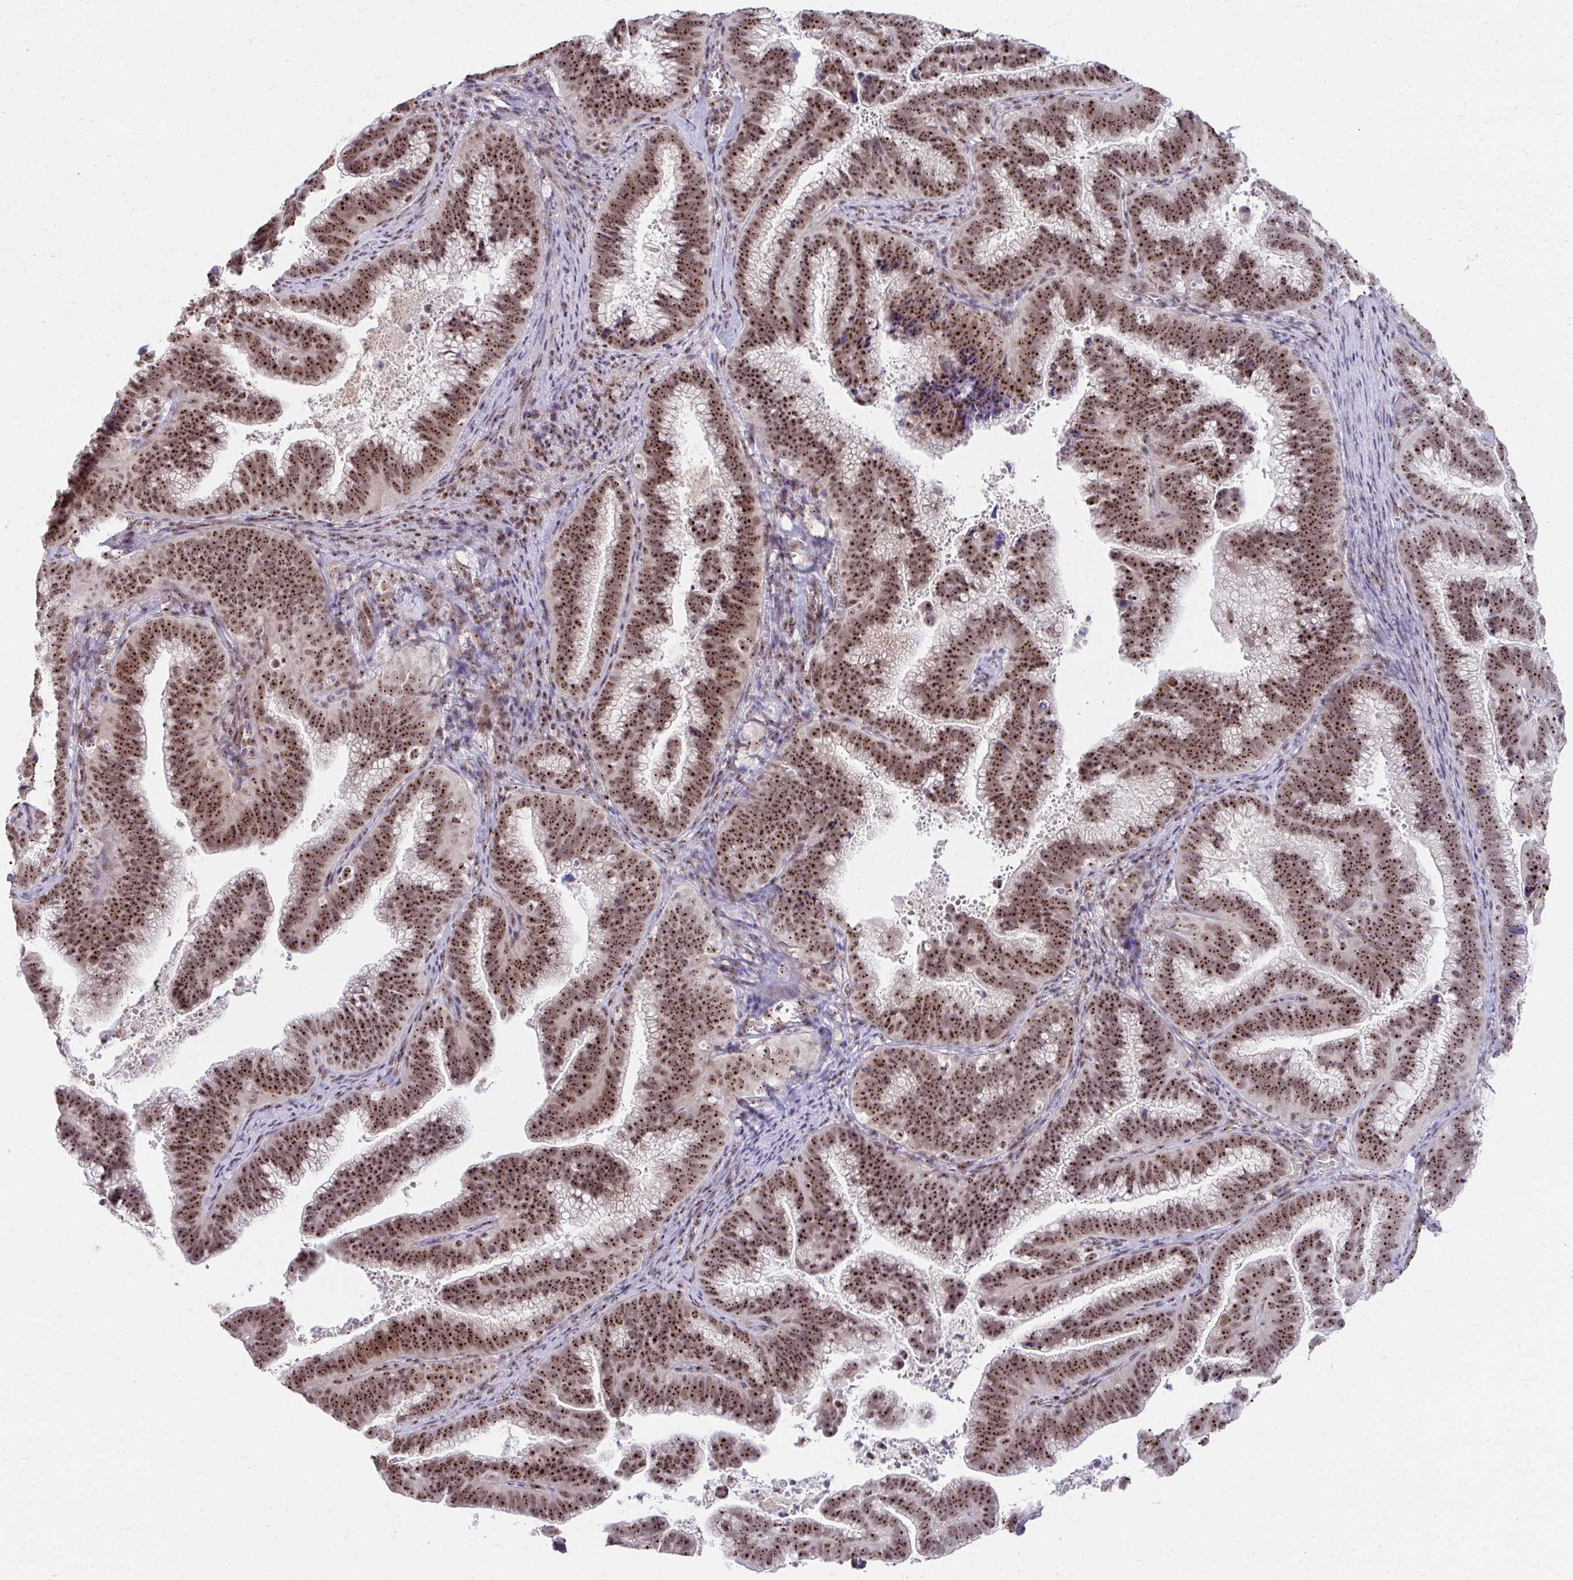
{"staining": {"intensity": "moderate", "quantity": ">75%", "location": "nuclear"}, "tissue": "cervical cancer", "cell_type": "Tumor cells", "image_type": "cancer", "snomed": [{"axis": "morphology", "description": "Adenocarcinoma, NOS"}, {"axis": "topography", "description": "Cervix"}], "caption": "A brown stain labels moderate nuclear positivity of a protein in human adenocarcinoma (cervical) tumor cells.", "gene": "HIRA", "patient": {"sex": "female", "age": 61}}